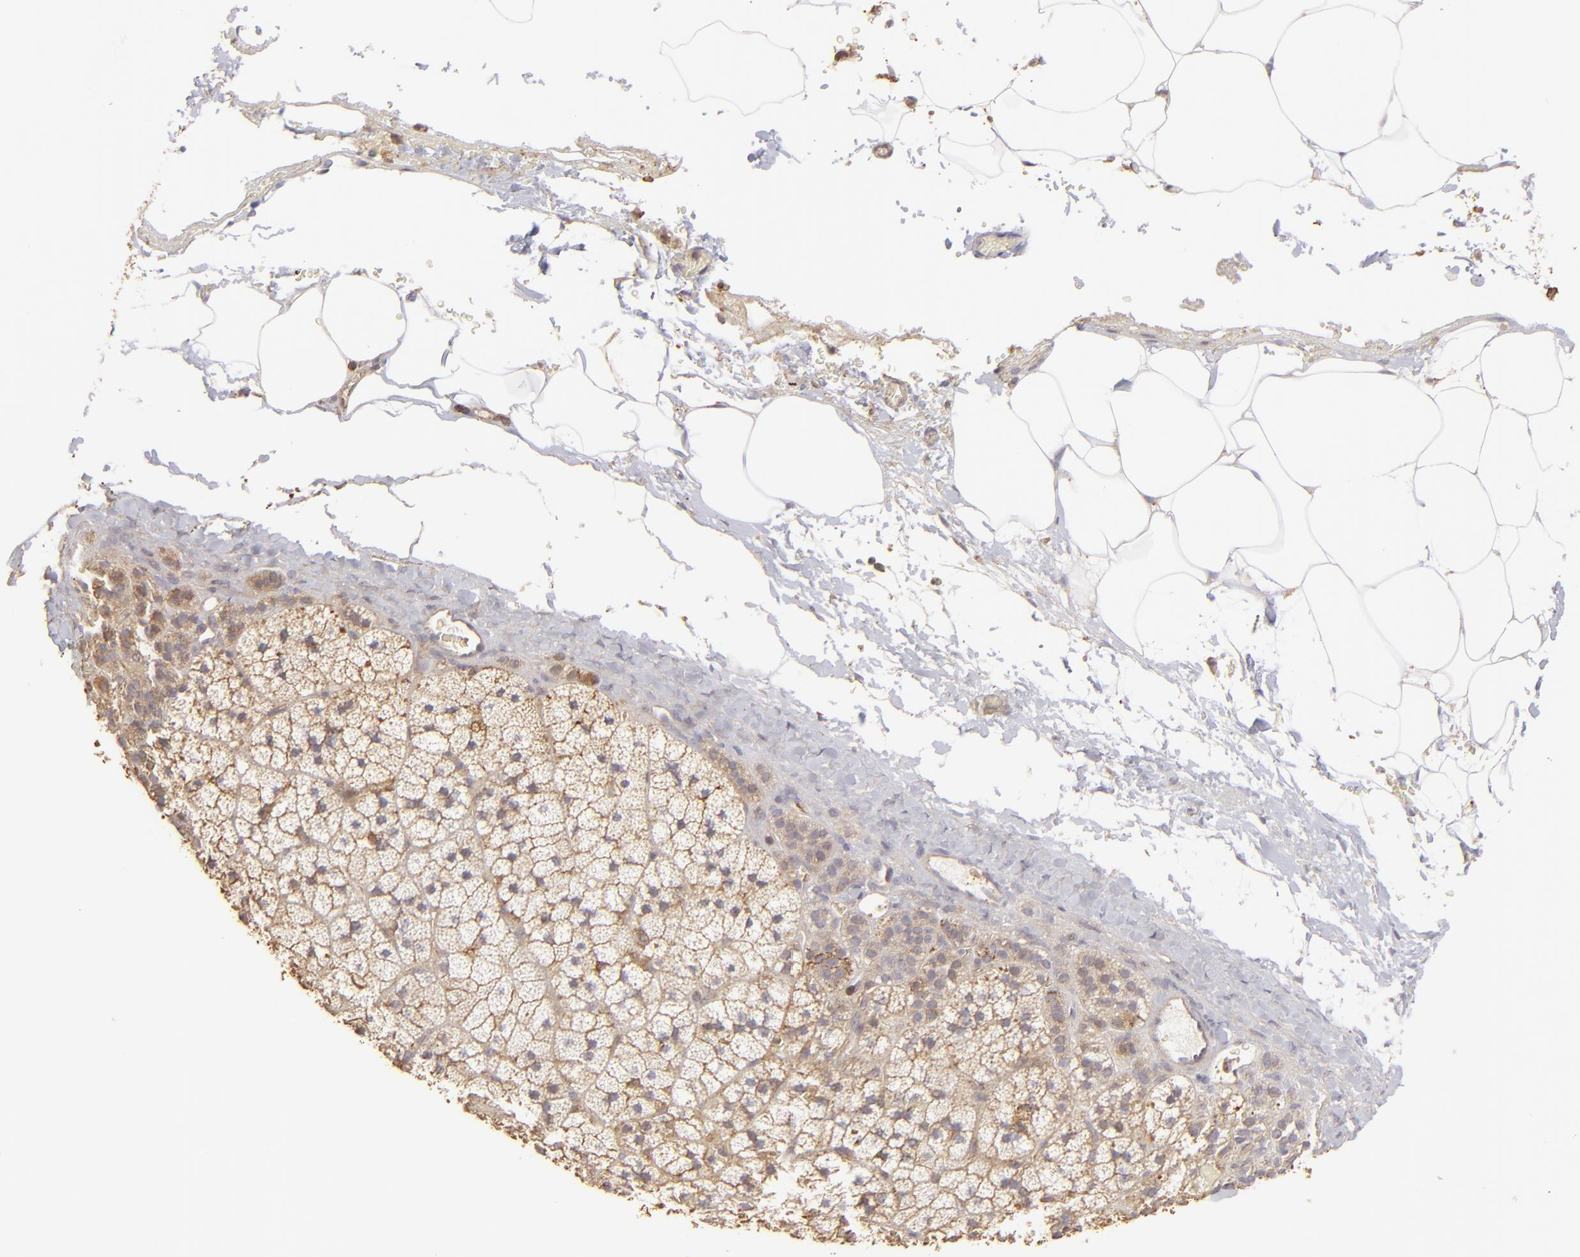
{"staining": {"intensity": "strong", "quantity": ">75%", "location": "cytoplasmic/membranous"}, "tissue": "adrenal gland", "cell_type": "Glandular cells", "image_type": "normal", "snomed": [{"axis": "morphology", "description": "Normal tissue, NOS"}, {"axis": "topography", "description": "Adrenal gland"}], "caption": "An IHC image of benign tissue is shown. Protein staining in brown shows strong cytoplasmic/membranous positivity in adrenal gland within glandular cells. Ihc stains the protein of interest in brown and the nuclei are stained blue.", "gene": "ACTB", "patient": {"sex": "male", "age": 35}}